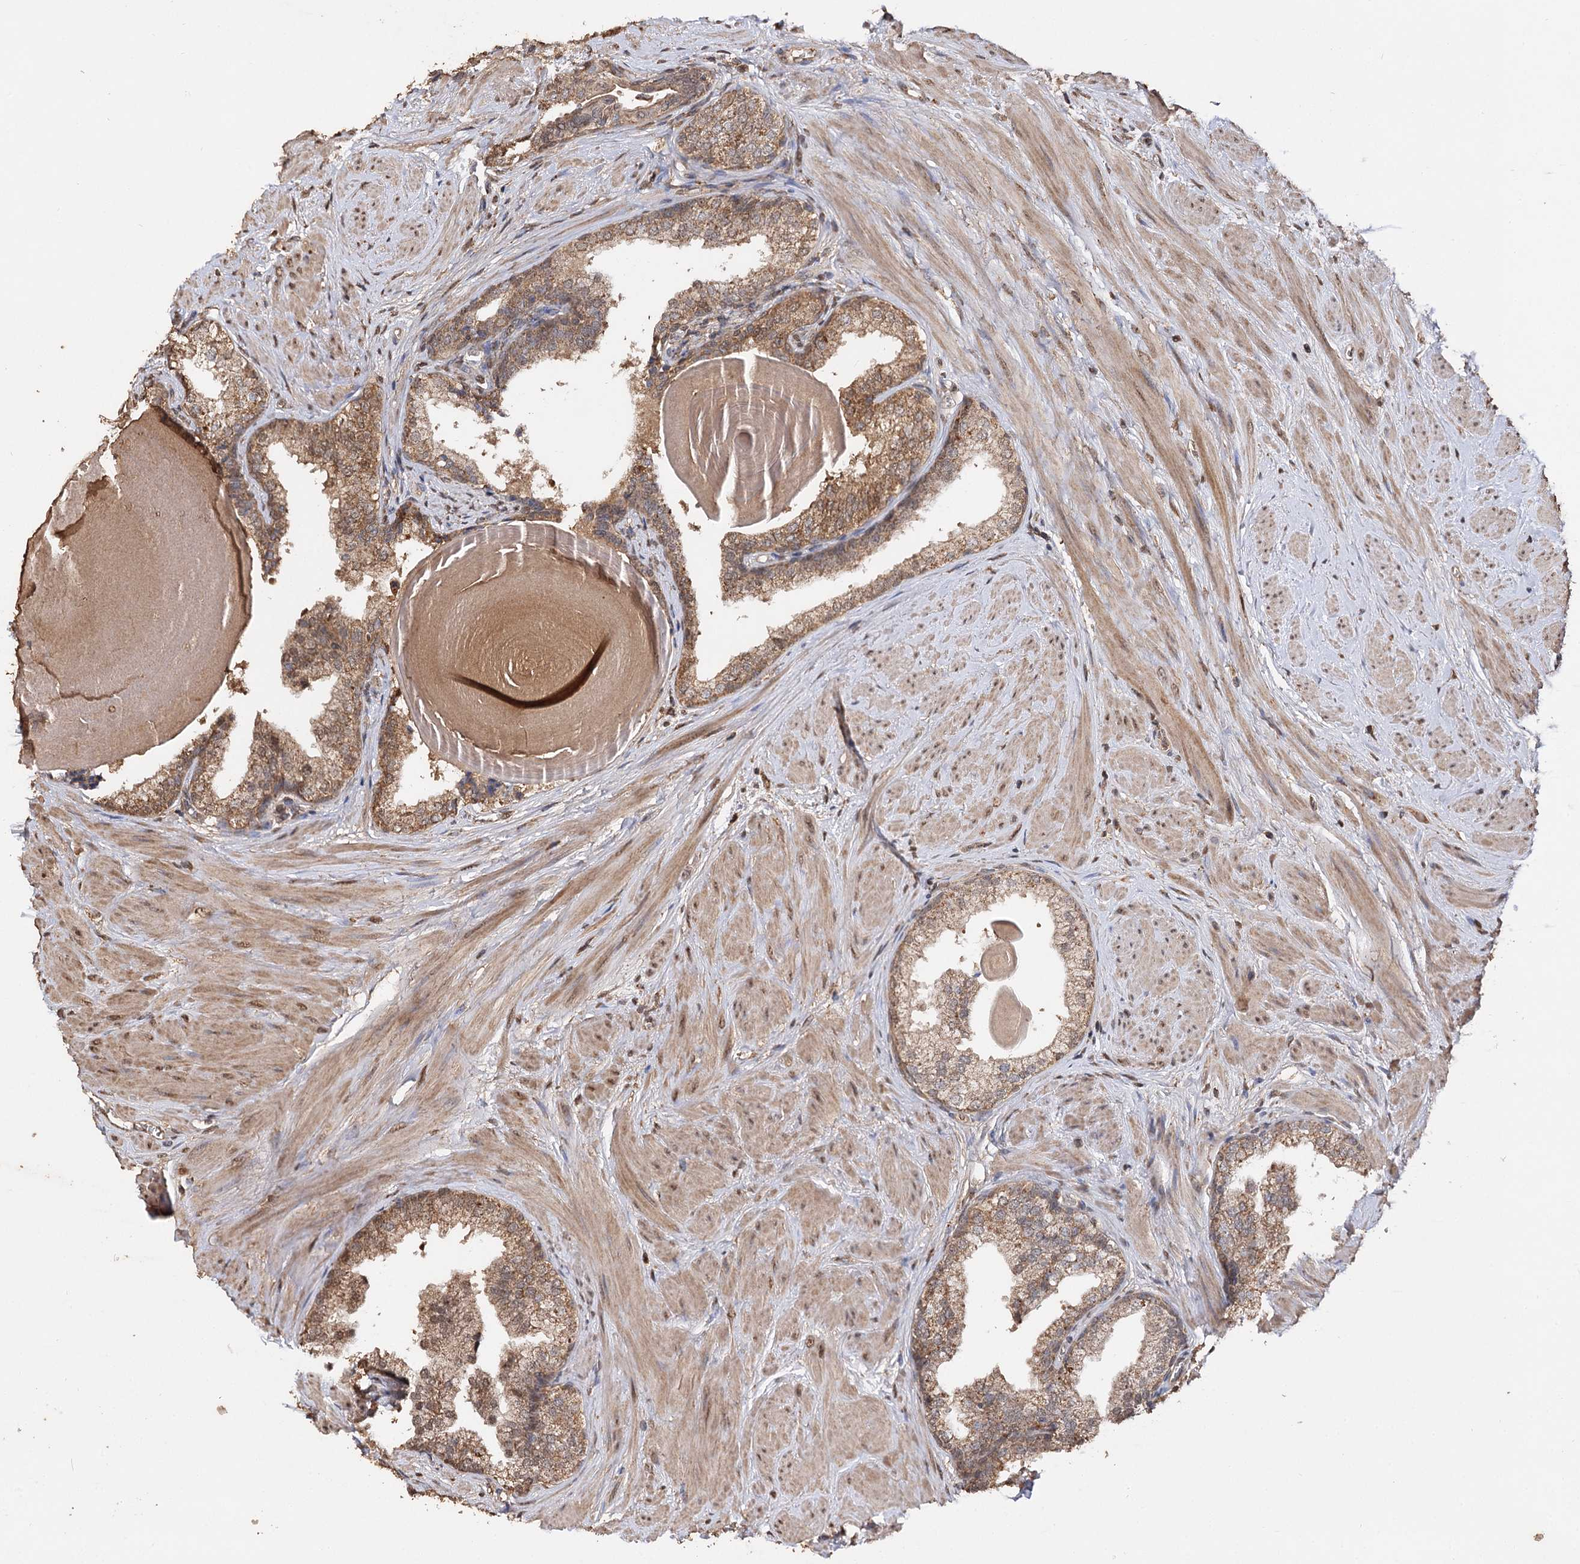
{"staining": {"intensity": "moderate", "quantity": ">75%", "location": "cytoplasmic/membranous"}, "tissue": "prostate", "cell_type": "Glandular cells", "image_type": "normal", "snomed": [{"axis": "morphology", "description": "Normal tissue, NOS"}, {"axis": "topography", "description": "Prostate"}], "caption": "A brown stain labels moderate cytoplasmic/membranous expression of a protein in glandular cells of benign prostate.", "gene": "ARL13A", "patient": {"sex": "male", "age": 48}}